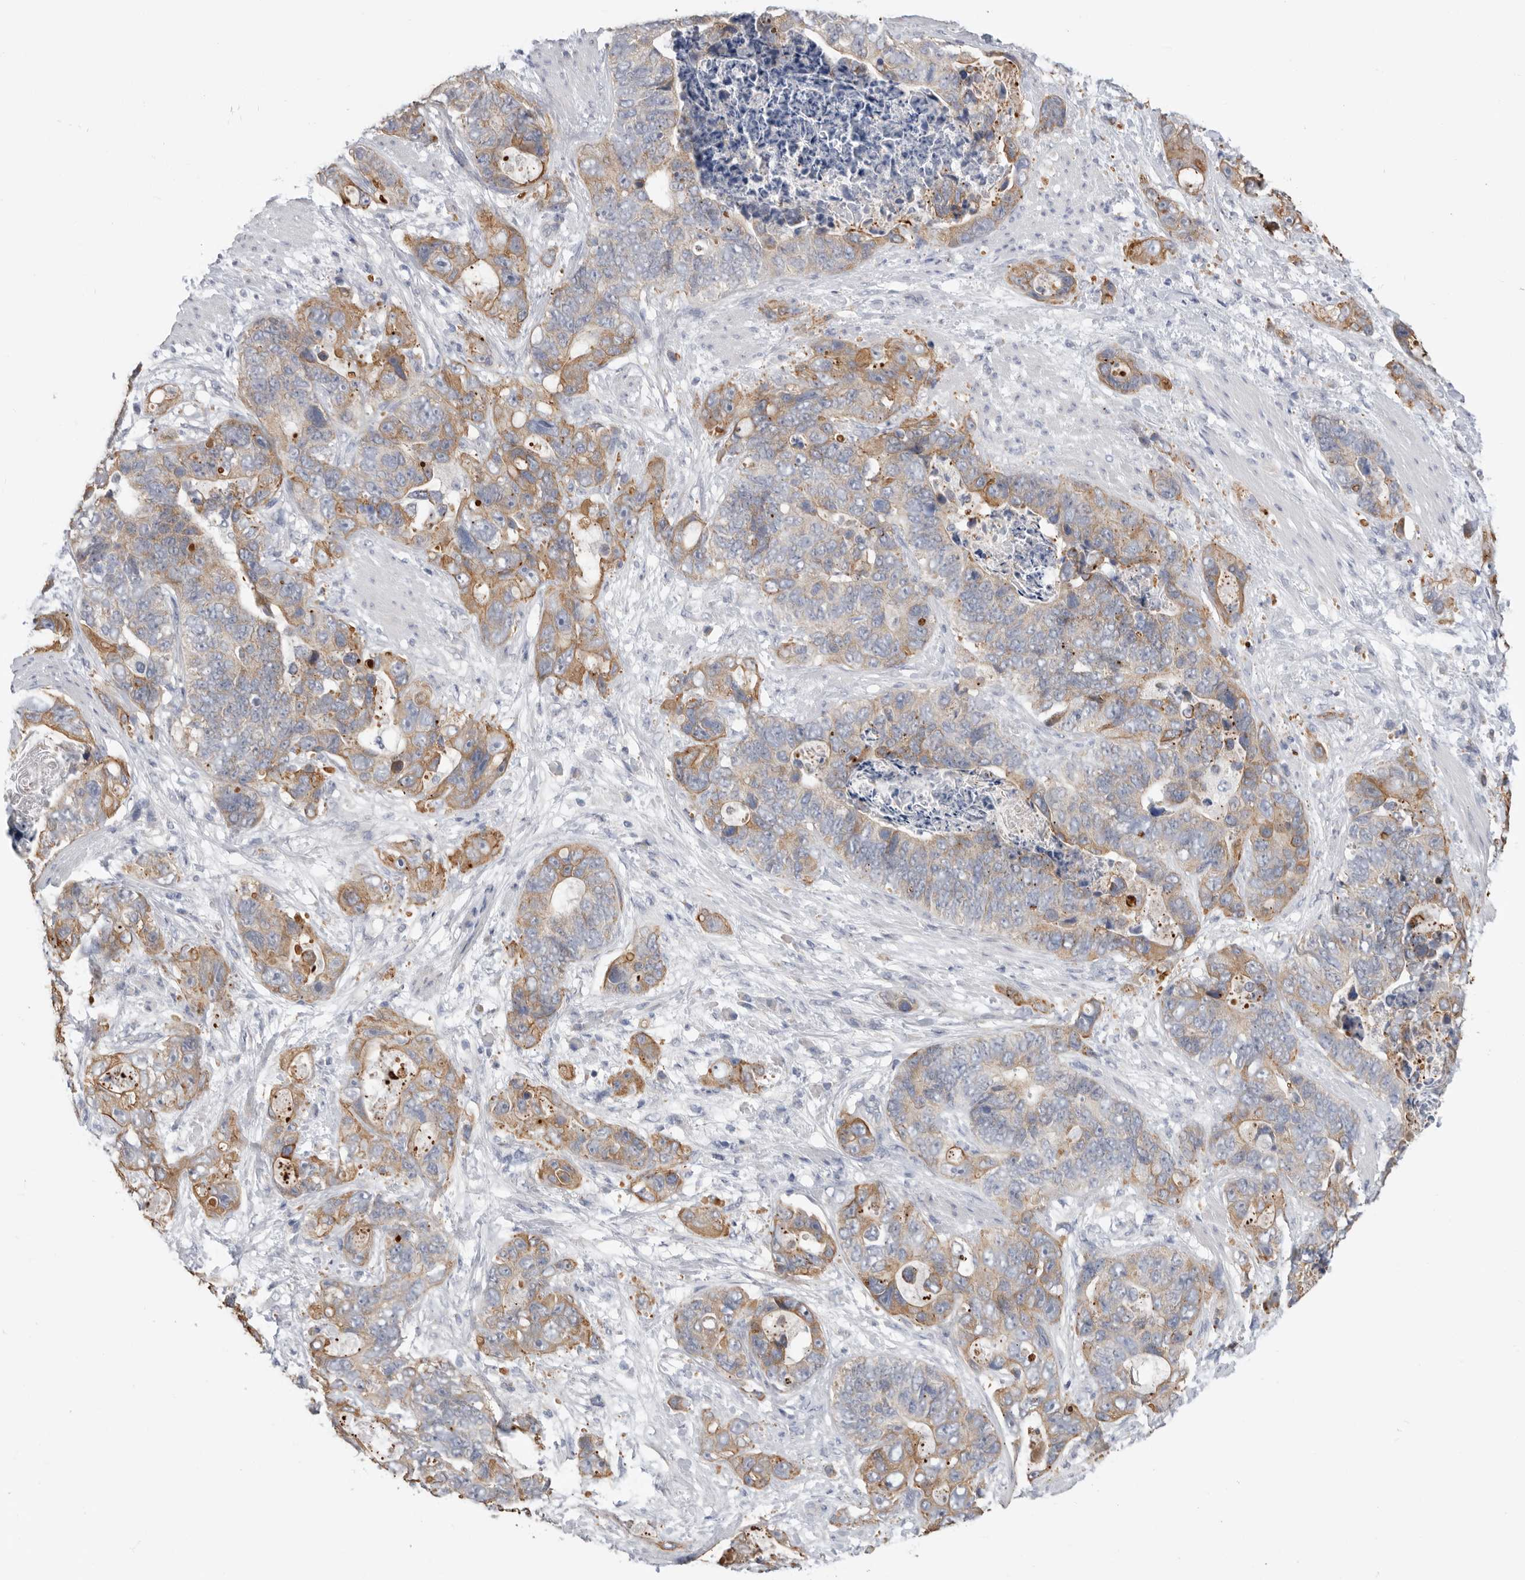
{"staining": {"intensity": "moderate", "quantity": "25%-75%", "location": "cytoplasmic/membranous"}, "tissue": "stomach cancer", "cell_type": "Tumor cells", "image_type": "cancer", "snomed": [{"axis": "morphology", "description": "Normal tissue, NOS"}, {"axis": "morphology", "description": "Adenocarcinoma, NOS"}, {"axis": "topography", "description": "Stomach"}], "caption": "A high-resolution micrograph shows immunohistochemistry (IHC) staining of adenocarcinoma (stomach), which shows moderate cytoplasmic/membranous expression in approximately 25%-75% of tumor cells.", "gene": "MTFR1L", "patient": {"sex": "female", "age": 89}}